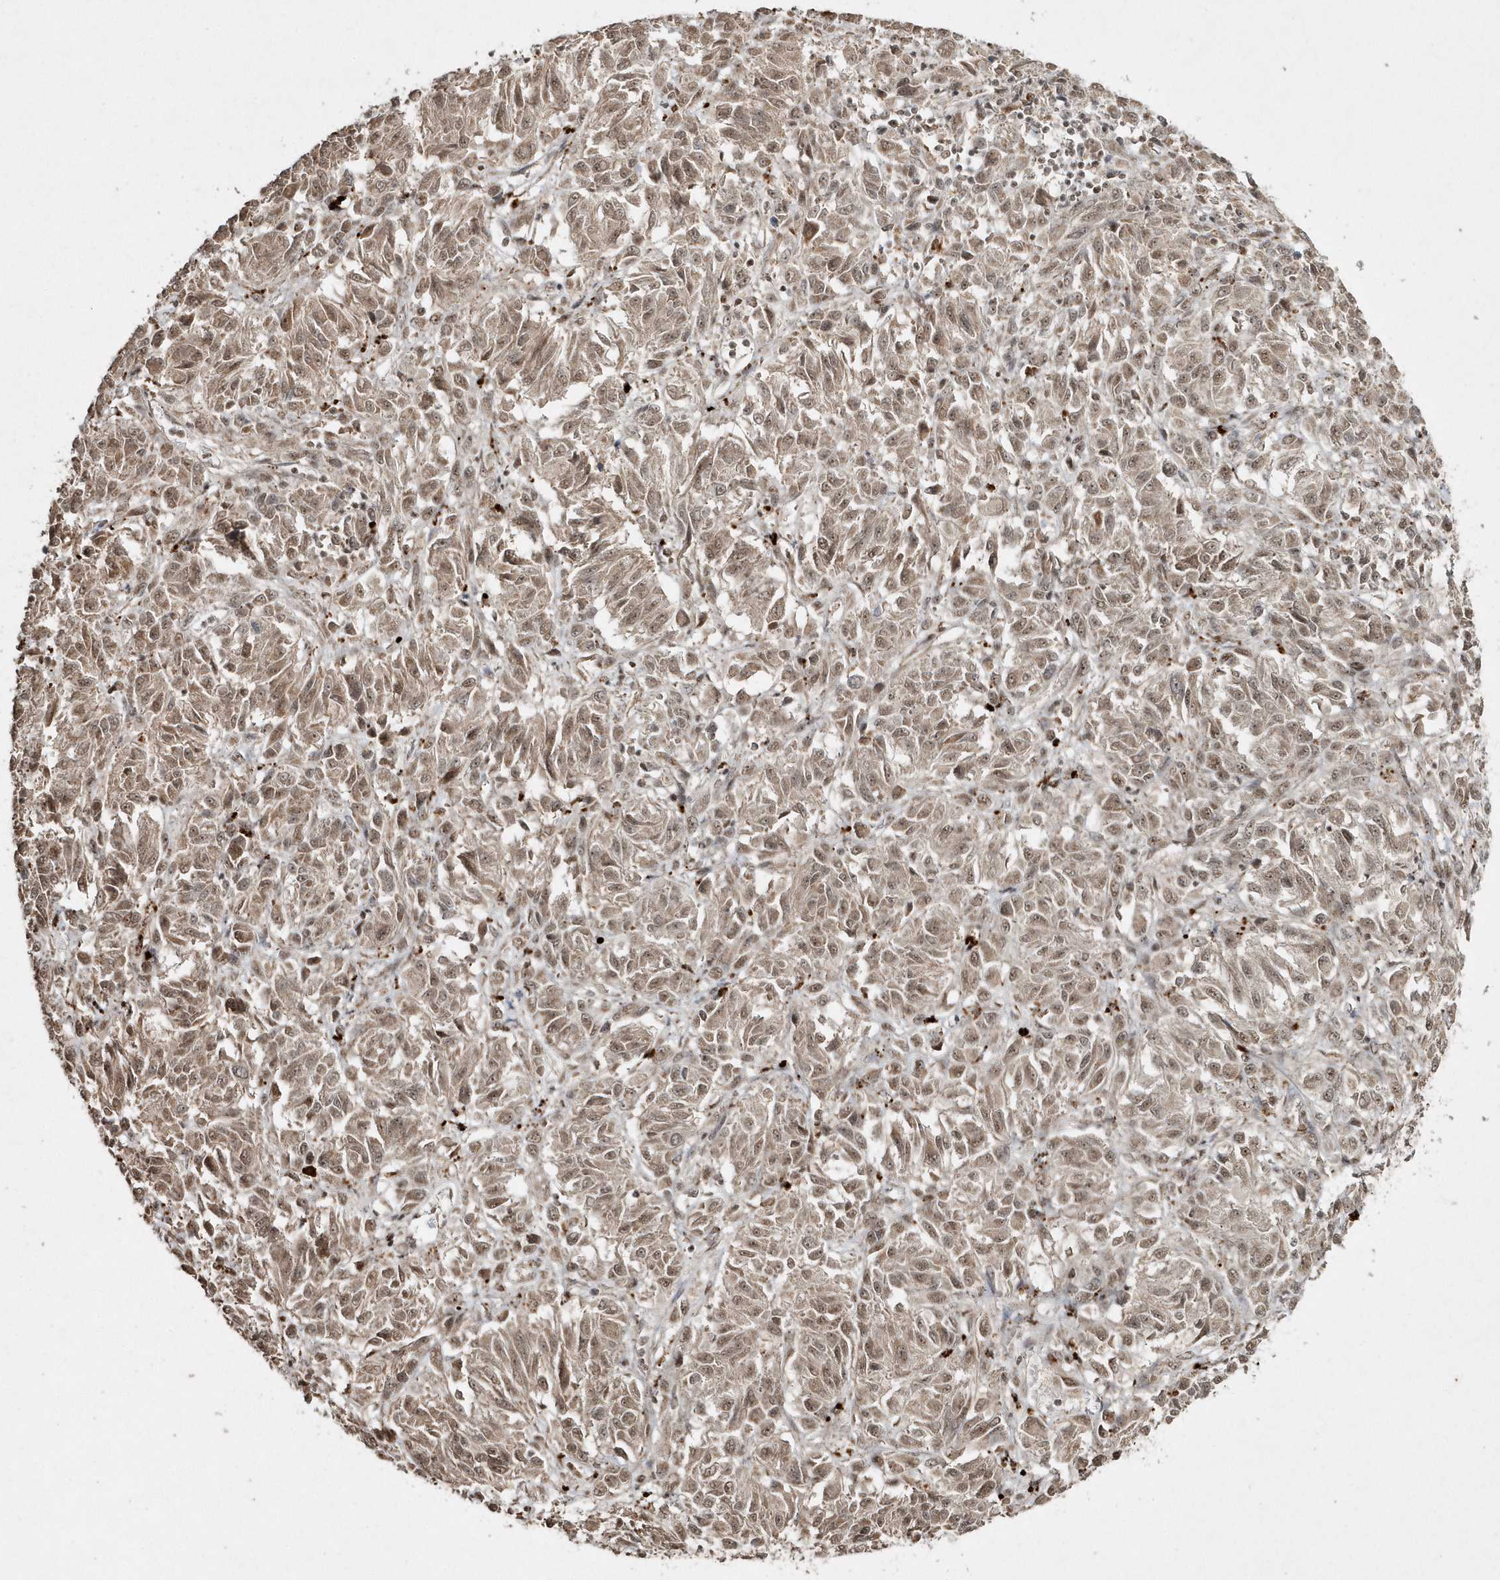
{"staining": {"intensity": "moderate", "quantity": ">75%", "location": "nuclear"}, "tissue": "melanoma", "cell_type": "Tumor cells", "image_type": "cancer", "snomed": [{"axis": "morphology", "description": "Malignant melanoma, Metastatic site"}, {"axis": "topography", "description": "Lung"}], "caption": "Moderate nuclear protein positivity is identified in about >75% of tumor cells in malignant melanoma (metastatic site).", "gene": "POLR3B", "patient": {"sex": "male", "age": 64}}